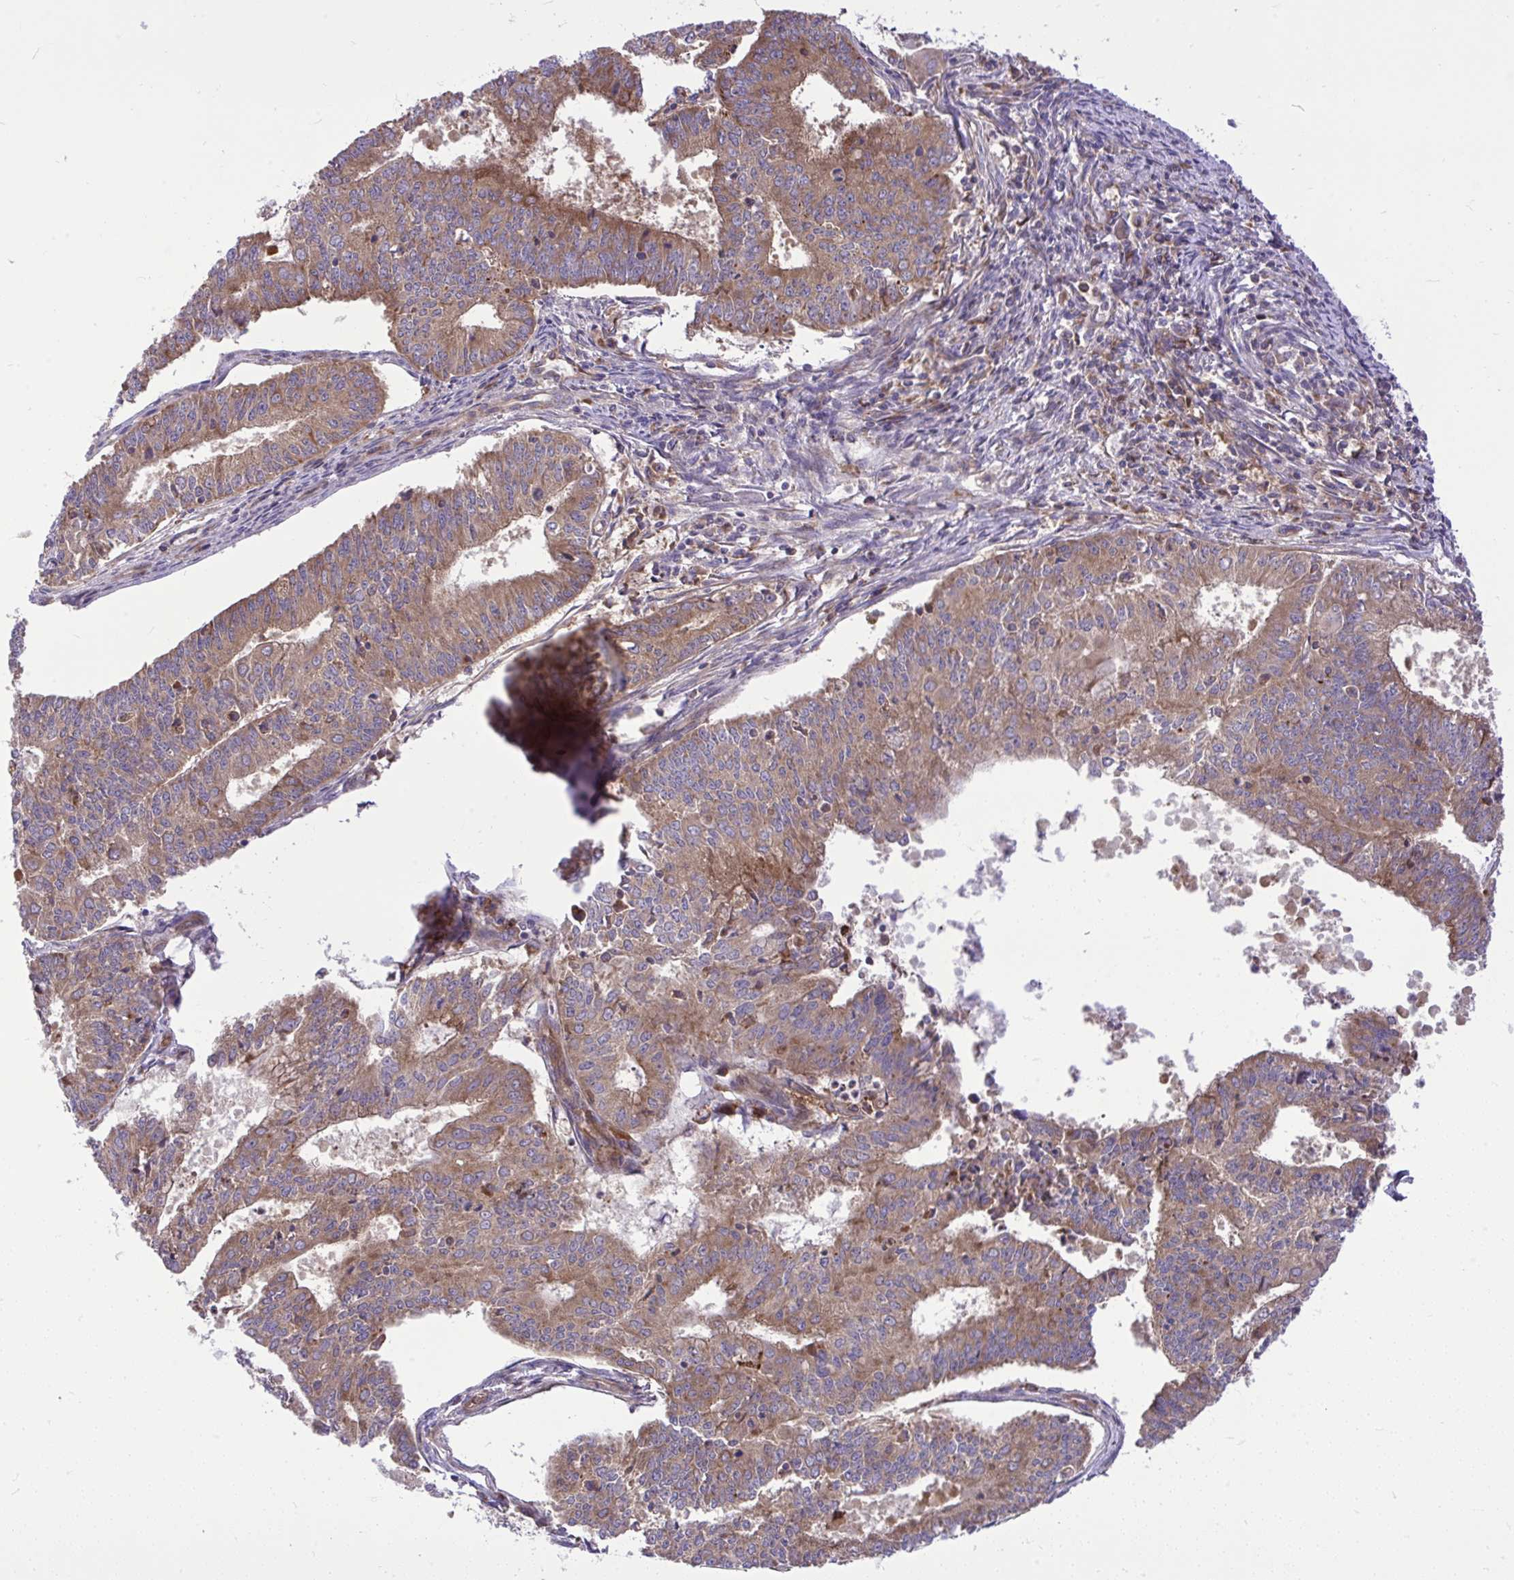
{"staining": {"intensity": "moderate", "quantity": ">75%", "location": "cytoplasmic/membranous"}, "tissue": "endometrial cancer", "cell_type": "Tumor cells", "image_type": "cancer", "snomed": [{"axis": "morphology", "description": "Adenocarcinoma, NOS"}, {"axis": "topography", "description": "Endometrium"}], "caption": "A brown stain highlights moderate cytoplasmic/membranous expression of a protein in human endometrial adenocarcinoma tumor cells.", "gene": "PAIP2", "patient": {"sex": "female", "age": 61}}